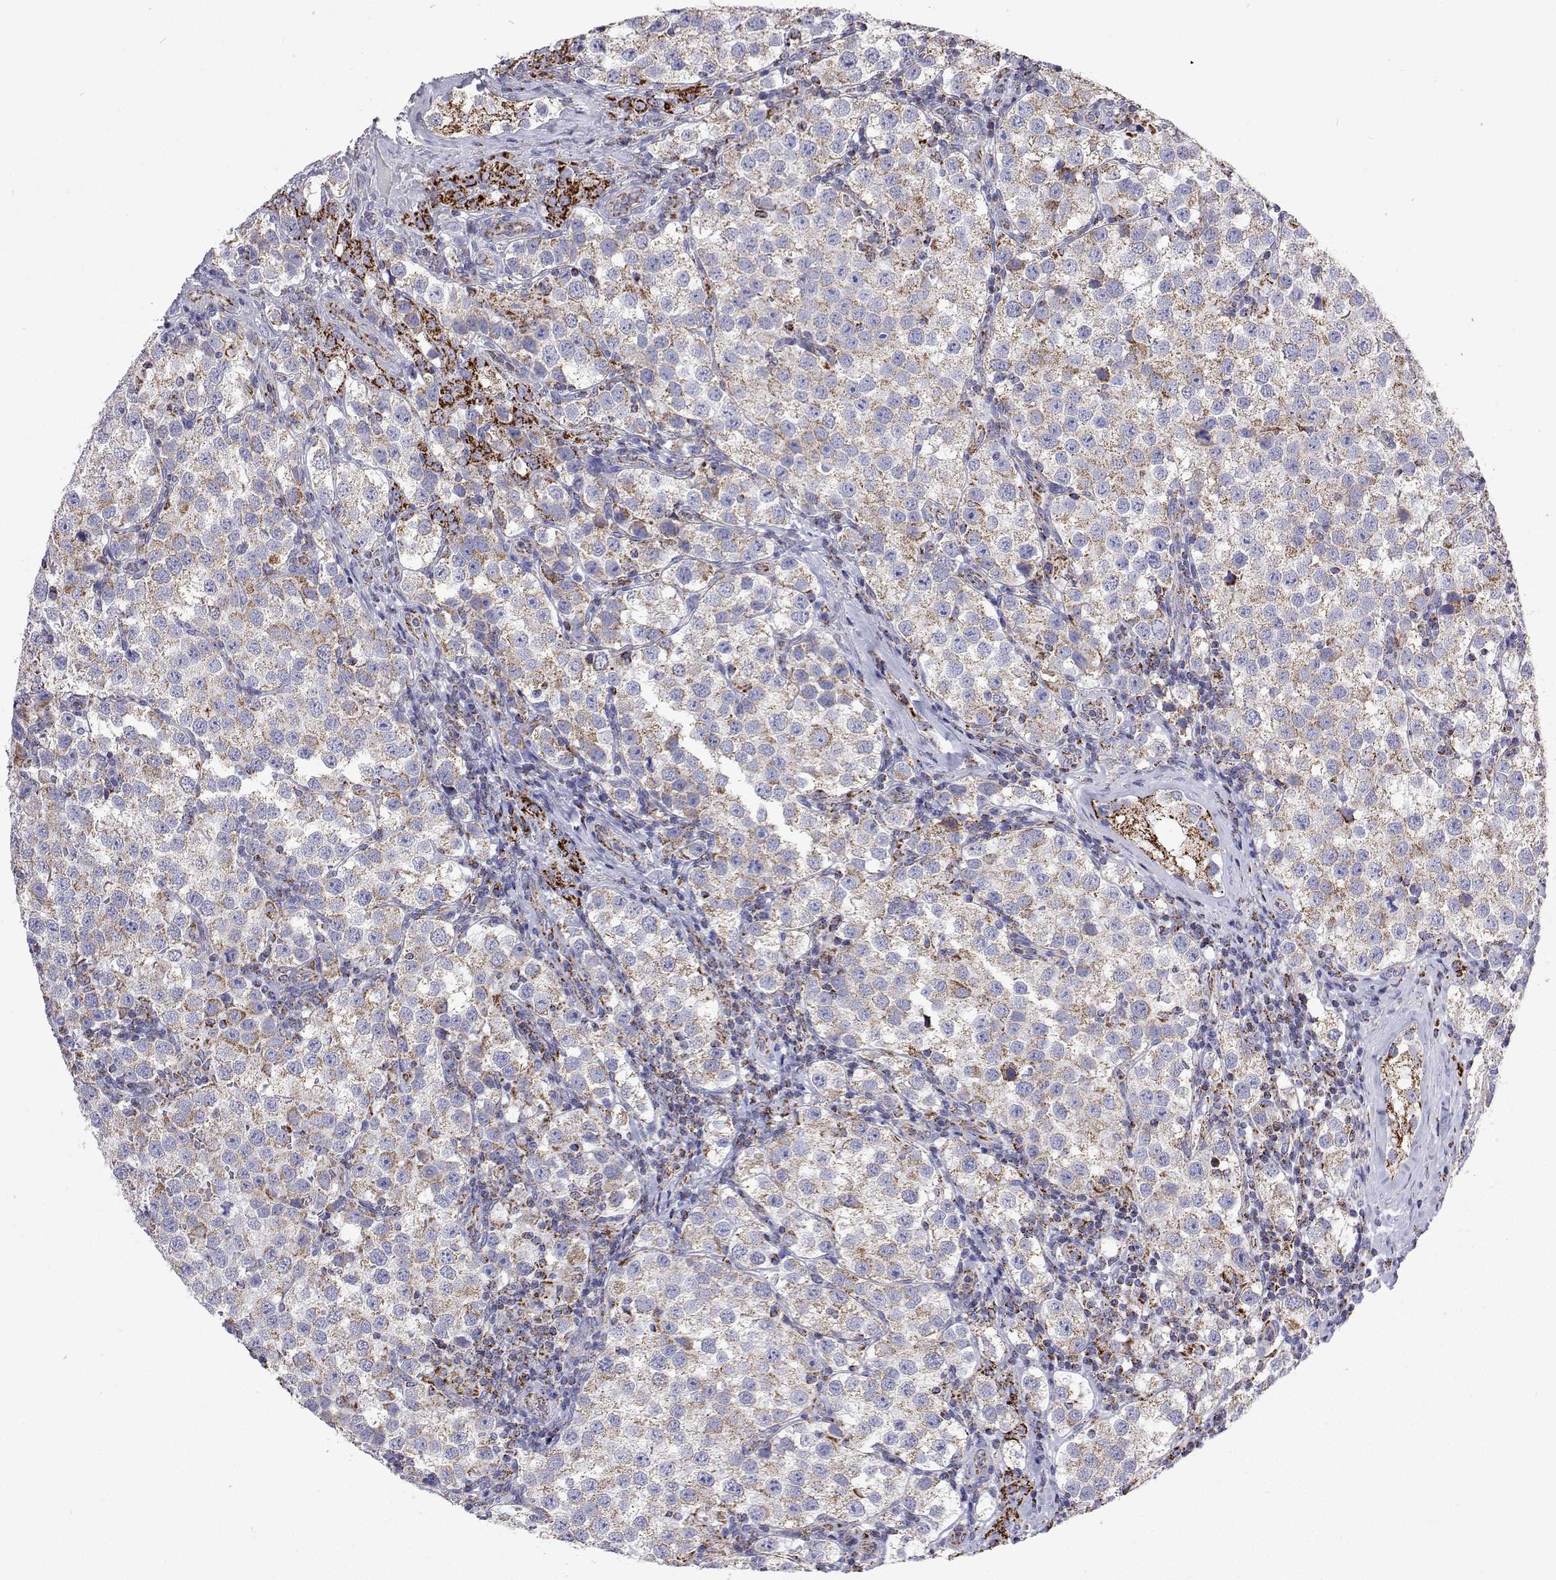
{"staining": {"intensity": "weak", "quantity": "<25%", "location": "cytoplasmic/membranous"}, "tissue": "testis cancer", "cell_type": "Tumor cells", "image_type": "cancer", "snomed": [{"axis": "morphology", "description": "Seminoma, NOS"}, {"axis": "topography", "description": "Testis"}], "caption": "A high-resolution photomicrograph shows IHC staining of testis cancer (seminoma), which reveals no significant staining in tumor cells.", "gene": "MCCC2", "patient": {"sex": "male", "age": 37}}